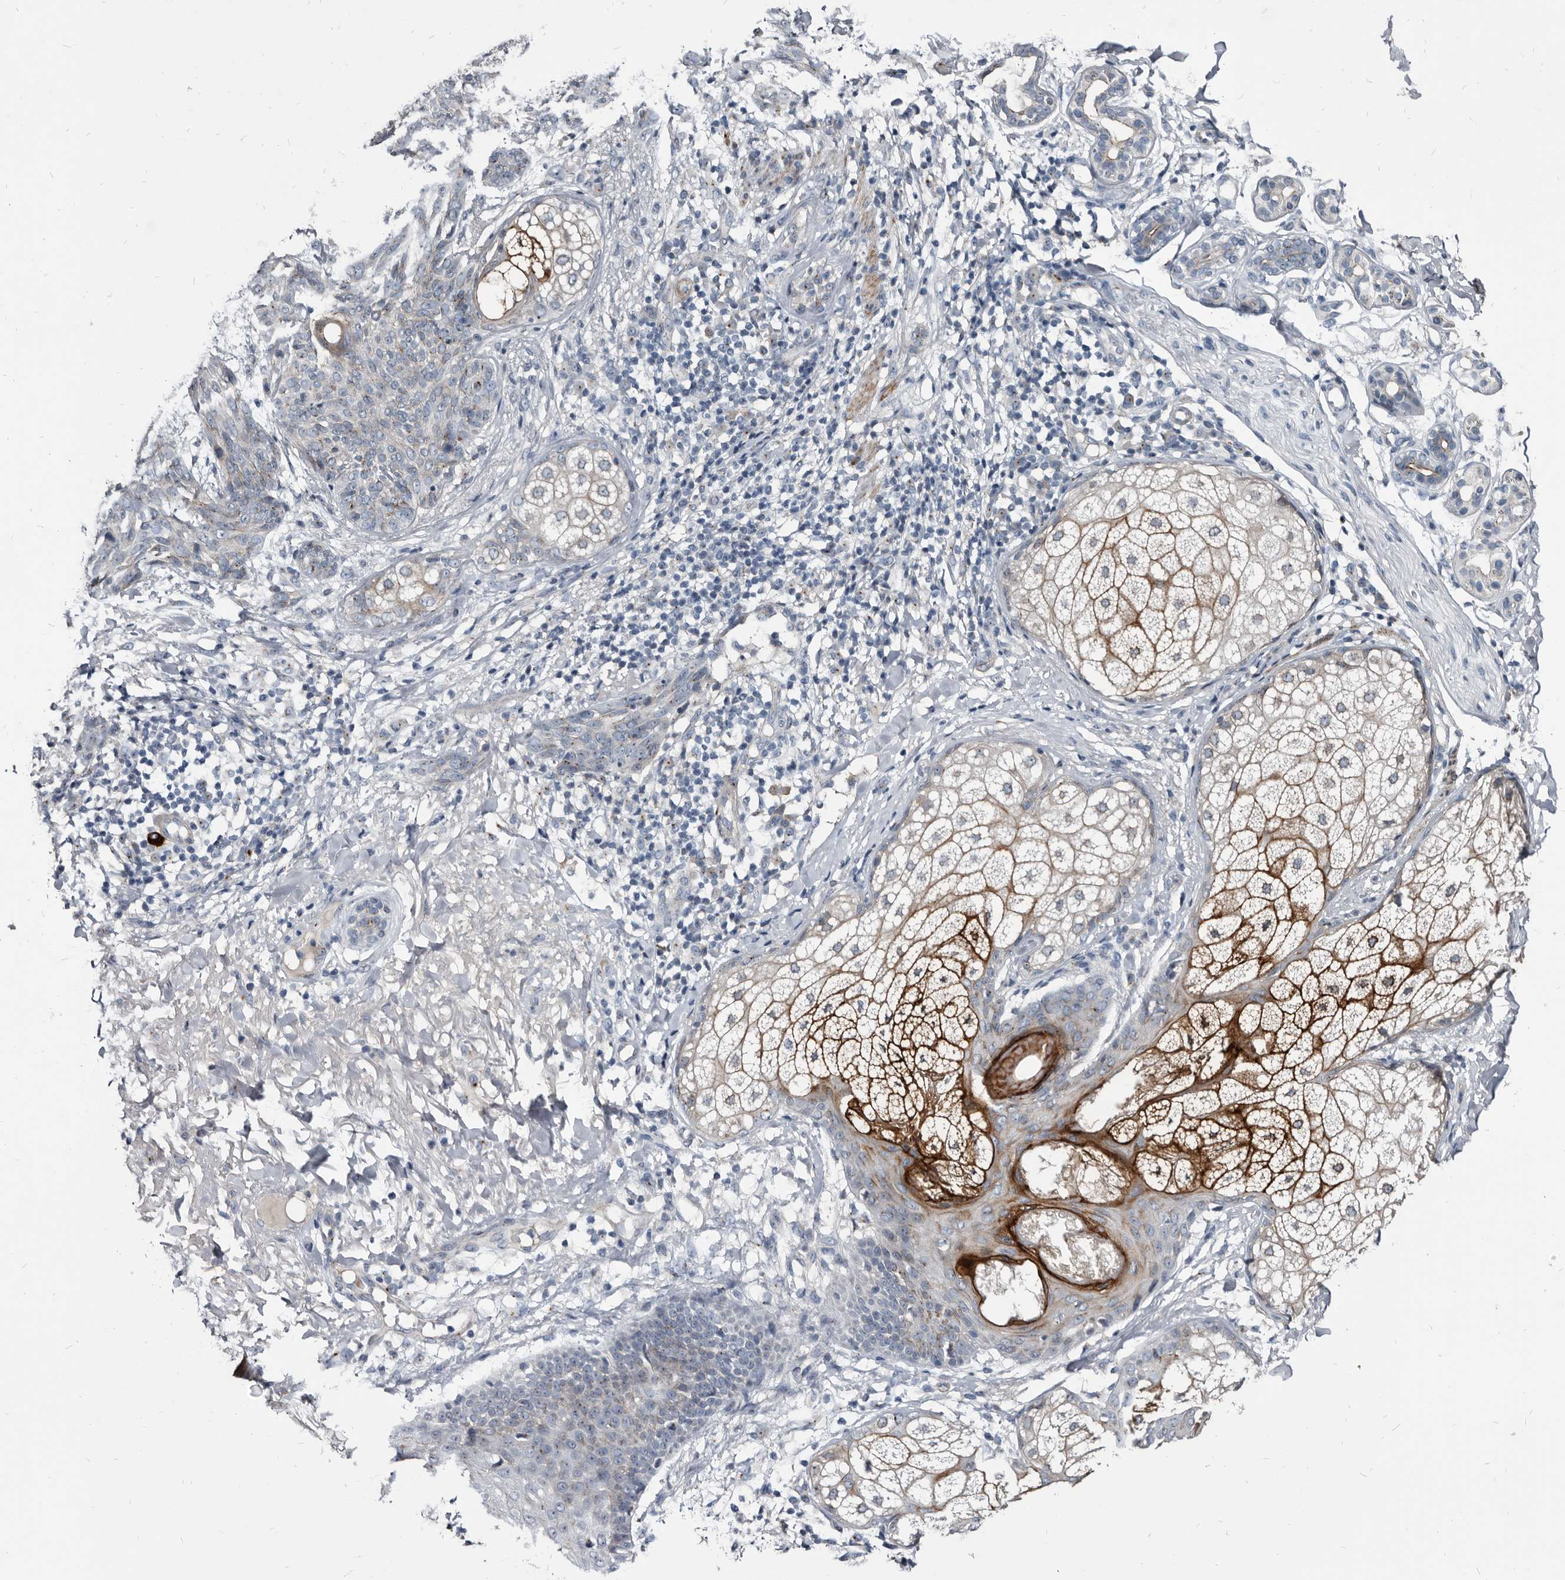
{"staining": {"intensity": "weak", "quantity": "25%-75%", "location": "cytoplasmic/membranous"}, "tissue": "skin cancer", "cell_type": "Tumor cells", "image_type": "cancer", "snomed": [{"axis": "morphology", "description": "Basal cell carcinoma"}, {"axis": "topography", "description": "Skin"}], "caption": "DAB immunohistochemical staining of human skin cancer demonstrates weak cytoplasmic/membranous protein expression in about 25%-75% of tumor cells.", "gene": "PRSS8", "patient": {"sex": "male", "age": 85}}